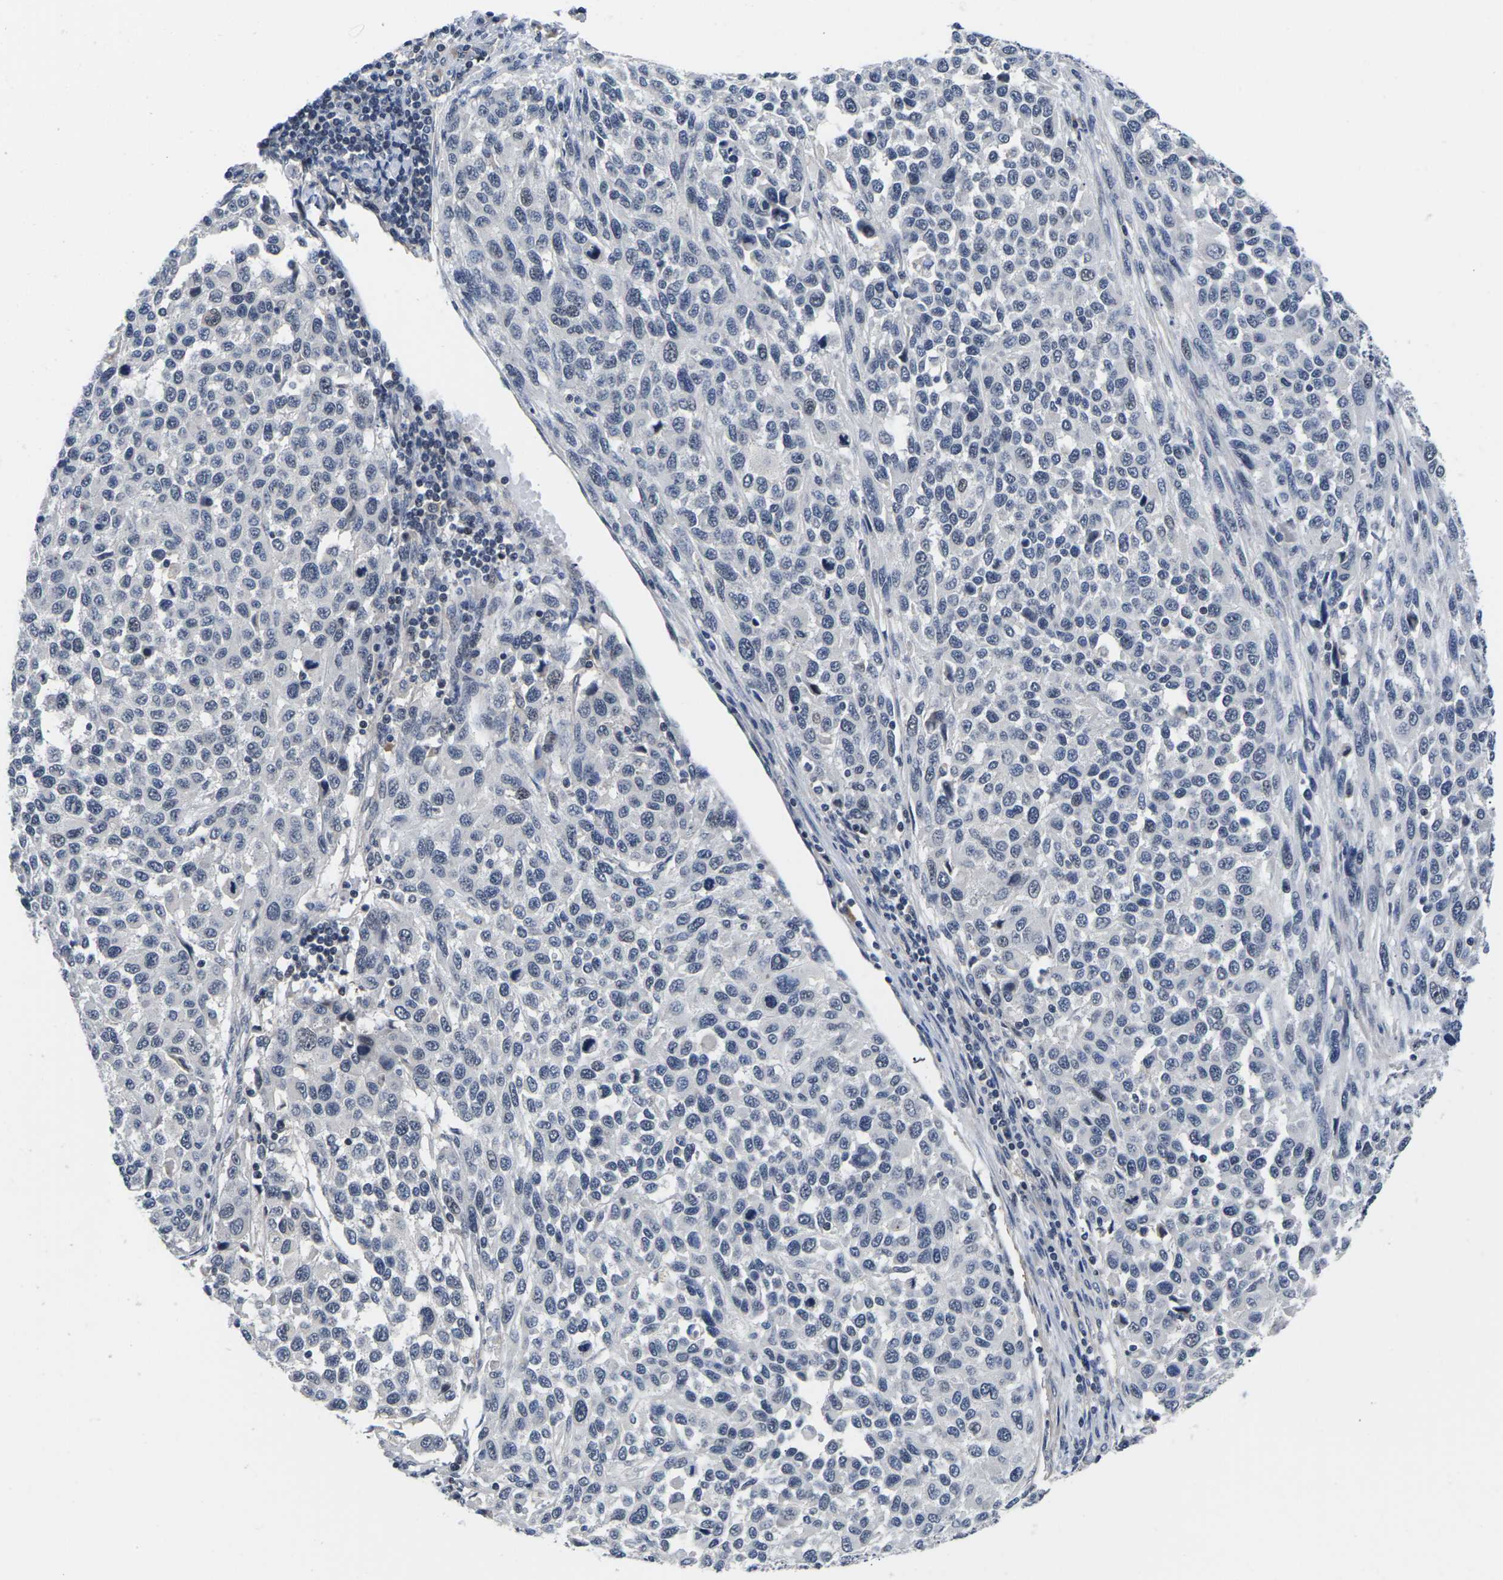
{"staining": {"intensity": "negative", "quantity": "none", "location": "none"}, "tissue": "melanoma", "cell_type": "Tumor cells", "image_type": "cancer", "snomed": [{"axis": "morphology", "description": "Malignant melanoma, Metastatic site"}, {"axis": "topography", "description": "Lymph node"}], "caption": "Protein analysis of melanoma shows no significant positivity in tumor cells.", "gene": "ST6GAL2", "patient": {"sex": "male", "age": 61}}